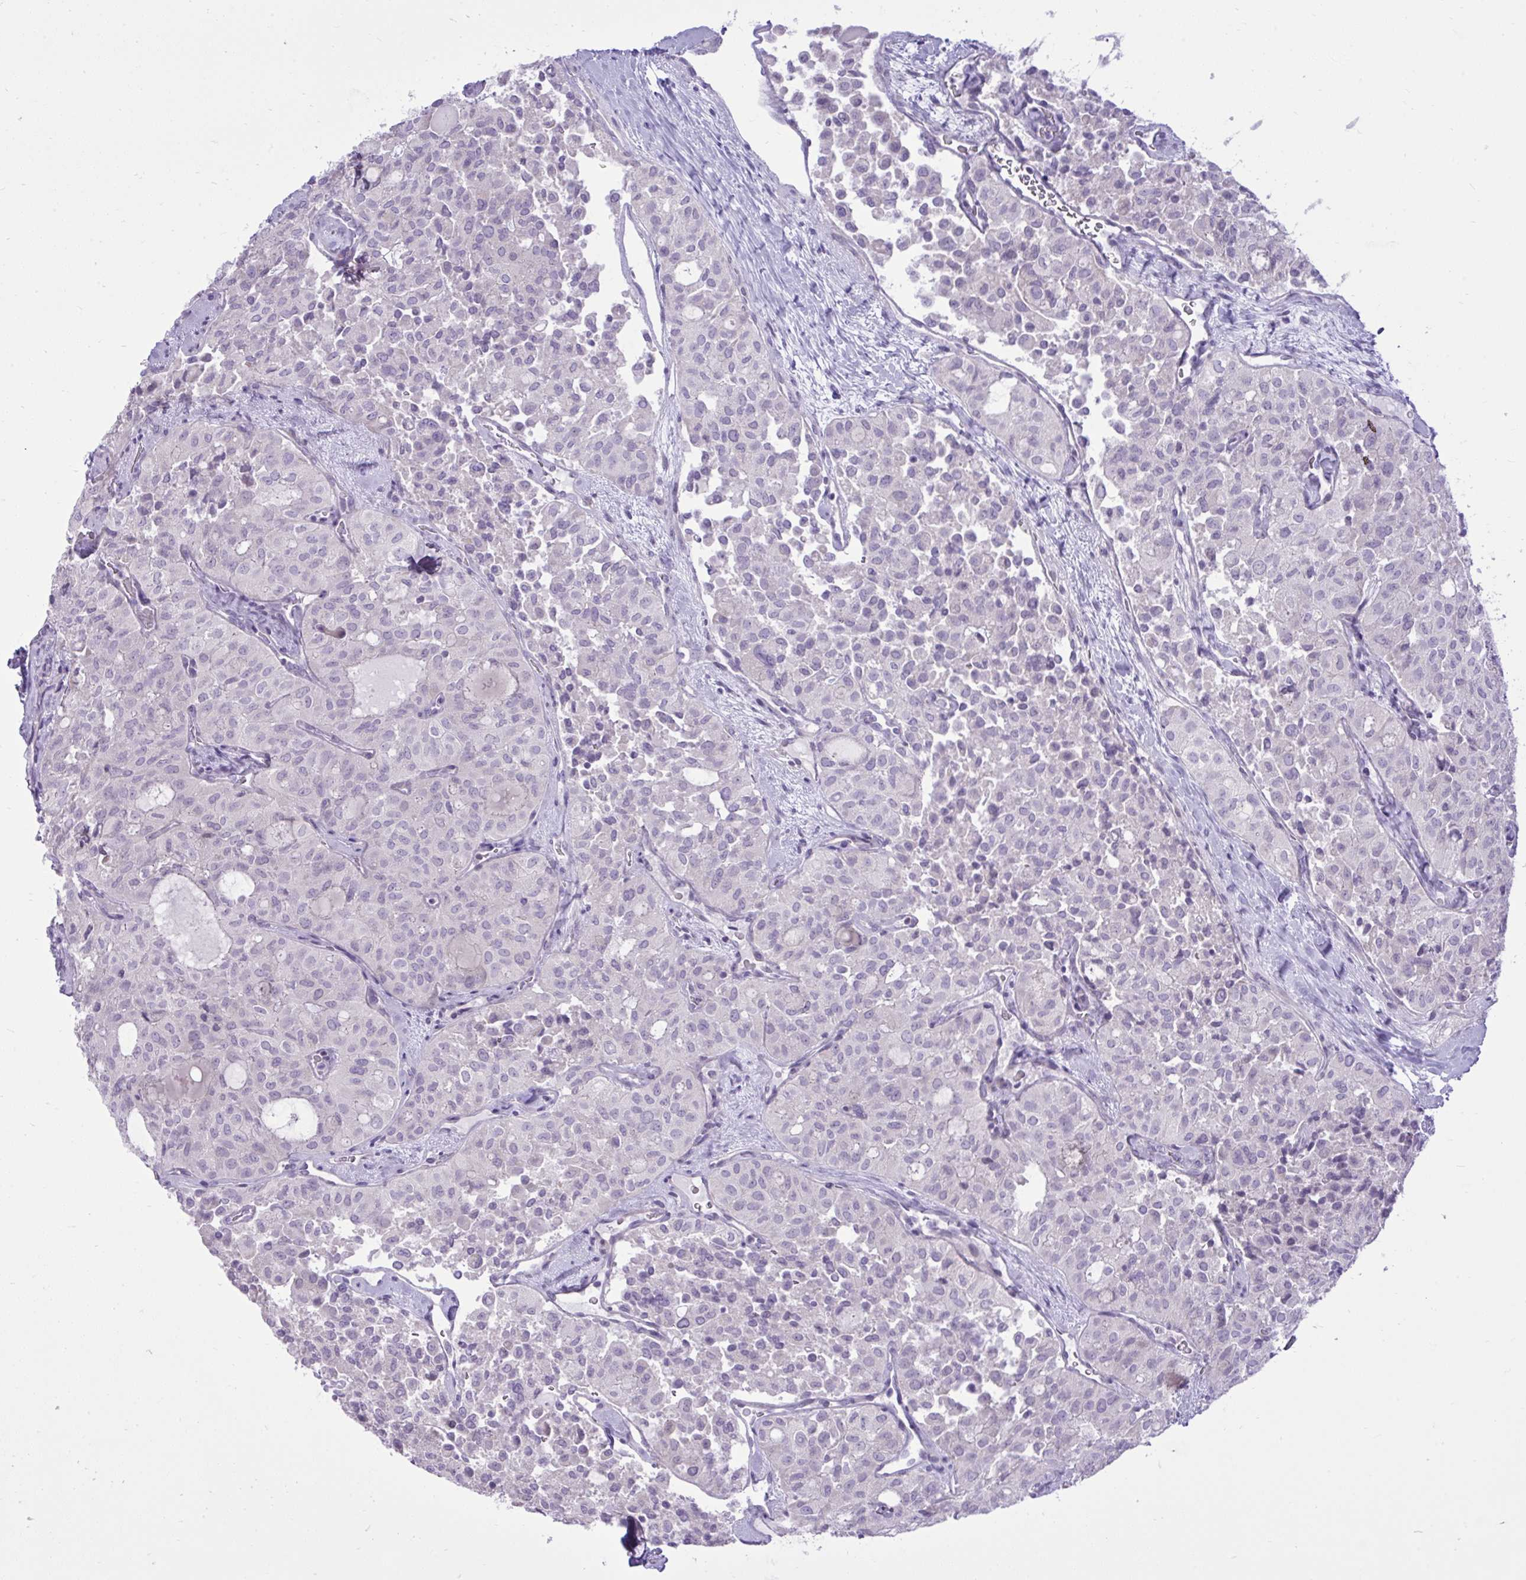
{"staining": {"intensity": "negative", "quantity": "none", "location": "none"}, "tissue": "thyroid cancer", "cell_type": "Tumor cells", "image_type": "cancer", "snomed": [{"axis": "morphology", "description": "Follicular adenoma carcinoma, NOS"}, {"axis": "topography", "description": "Thyroid gland"}], "caption": "A high-resolution photomicrograph shows IHC staining of thyroid cancer (follicular adenoma carcinoma), which demonstrates no significant staining in tumor cells.", "gene": "SPAG1", "patient": {"sex": "male", "age": 75}}